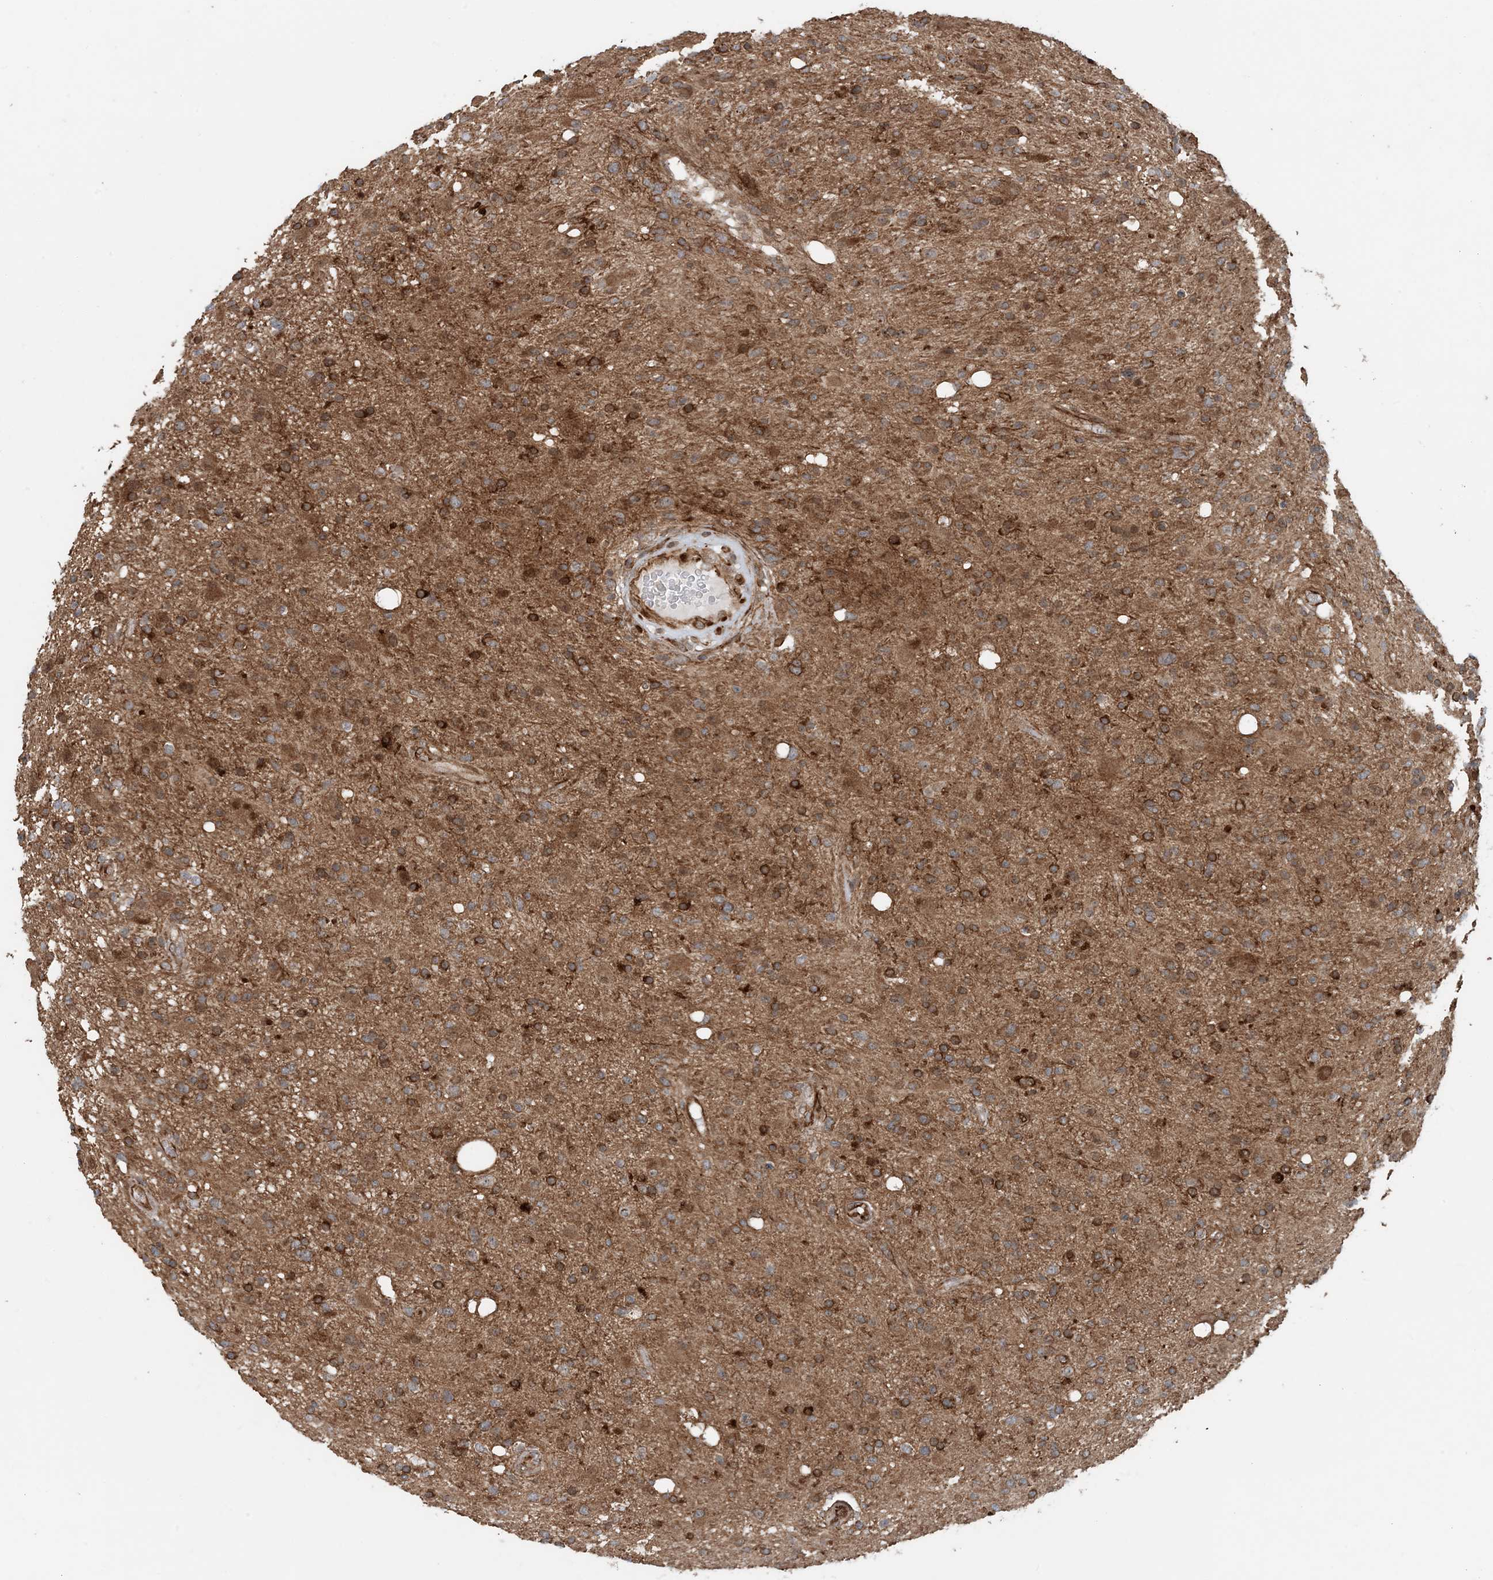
{"staining": {"intensity": "strong", "quantity": "25%-75%", "location": "cytoplasmic/membranous"}, "tissue": "glioma", "cell_type": "Tumor cells", "image_type": "cancer", "snomed": [{"axis": "morphology", "description": "Glioma, malignant, High grade"}, {"axis": "topography", "description": "Brain"}], "caption": "High-grade glioma (malignant) stained with a protein marker displays strong staining in tumor cells.", "gene": "EDEM2", "patient": {"sex": "male", "age": 33}}